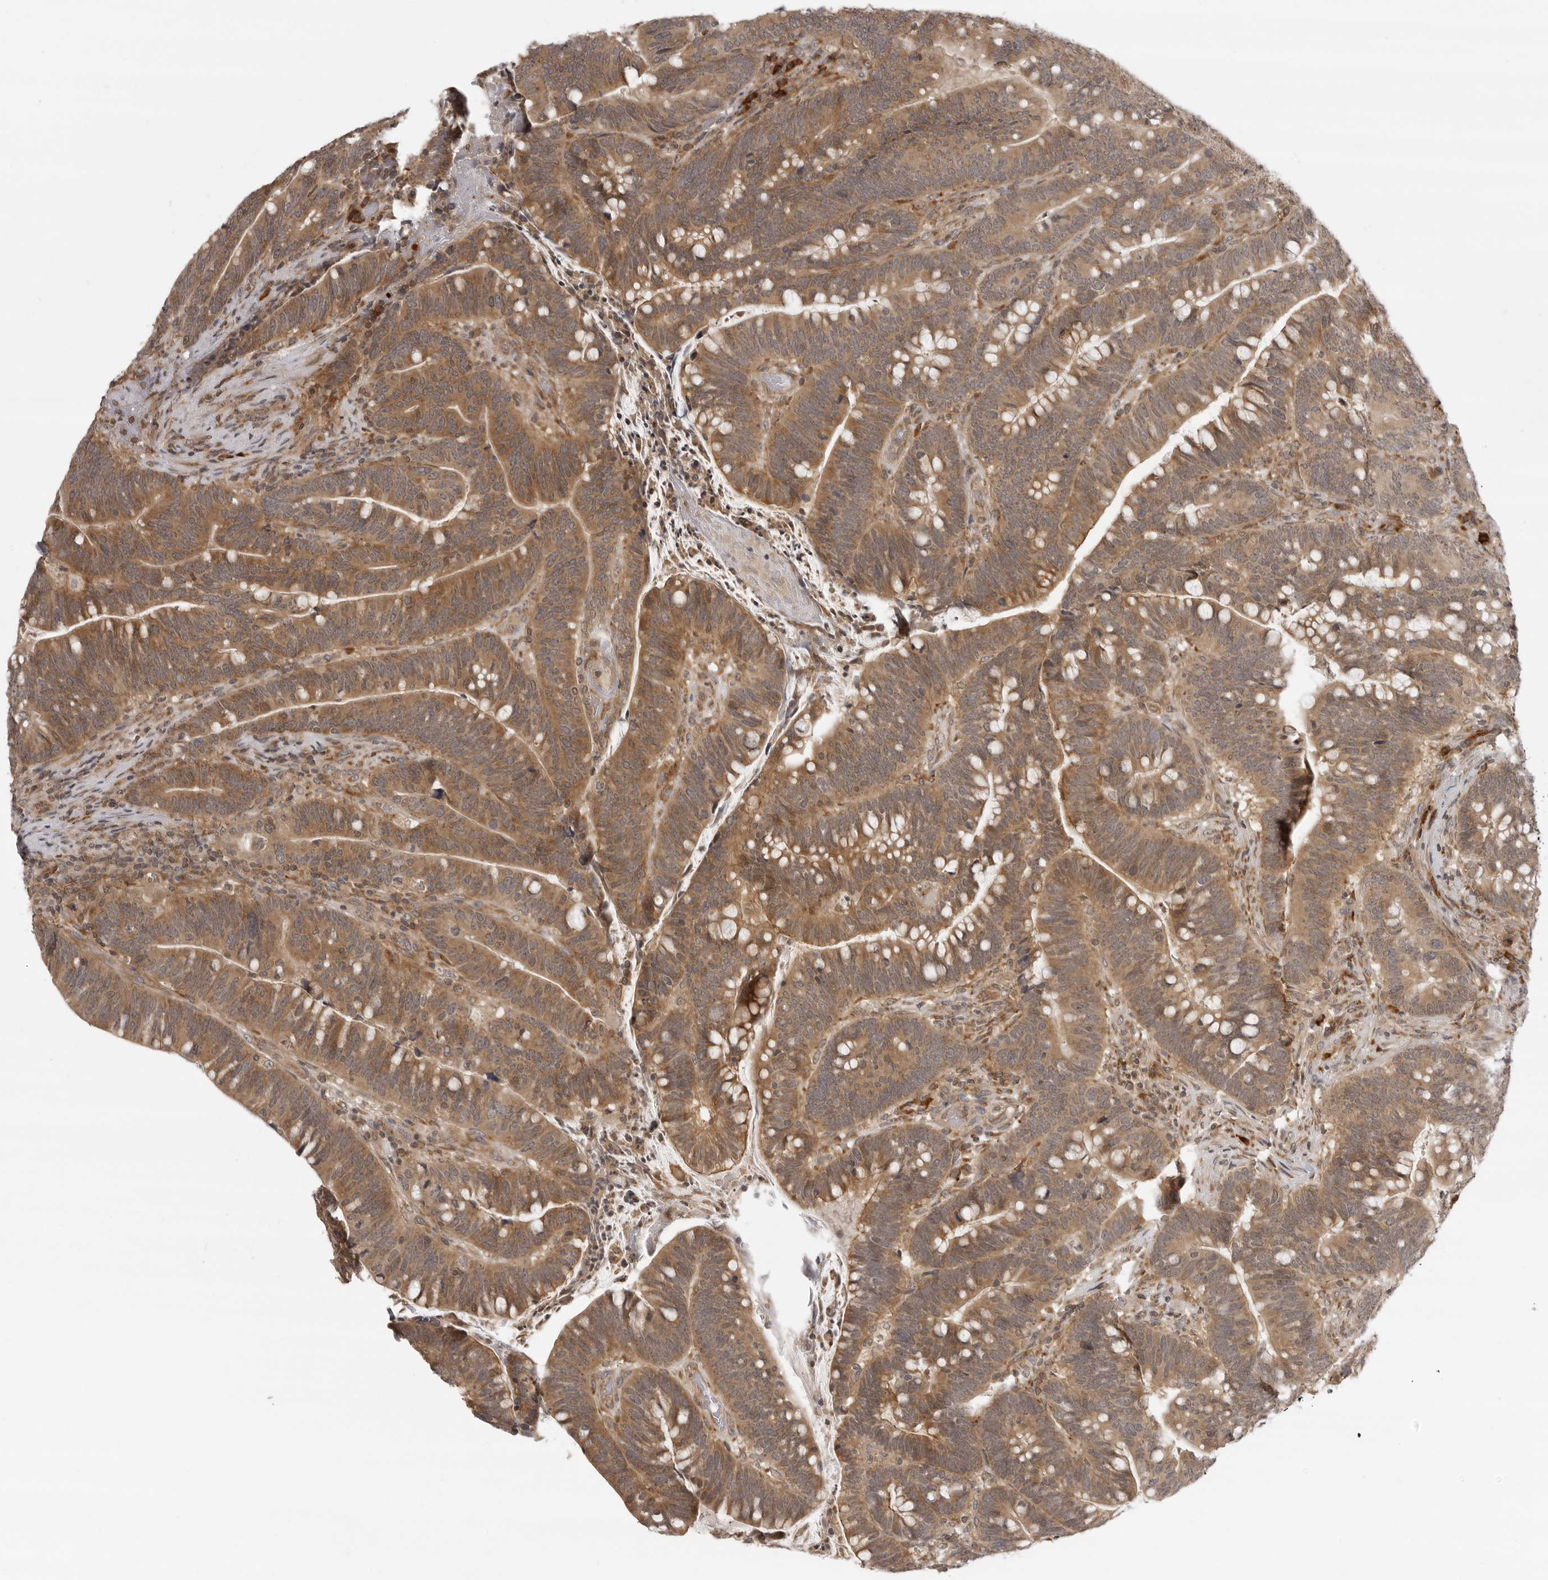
{"staining": {"intensity": "moderate", "quantity": ">75%", "location": "cytoplasmic/membranous"}, "tissue": "colorectal cancer", "cell_type": "Tumor cells", "image_type": "cancer", "snomed": [{"axis": "morphology", "description": "Adenocarcinoma, NOS"}, {"axis": "topography", "description": "Colon"}], "caption": "This is a histology image of immunohistochemistry staining of colorectal adenocarcinoma, which shows moderate expression in the cytoplasmic/membranous of tumor cells.", "gene": "PRRC2A", "patient": {"sex": "female", "age": 66}}